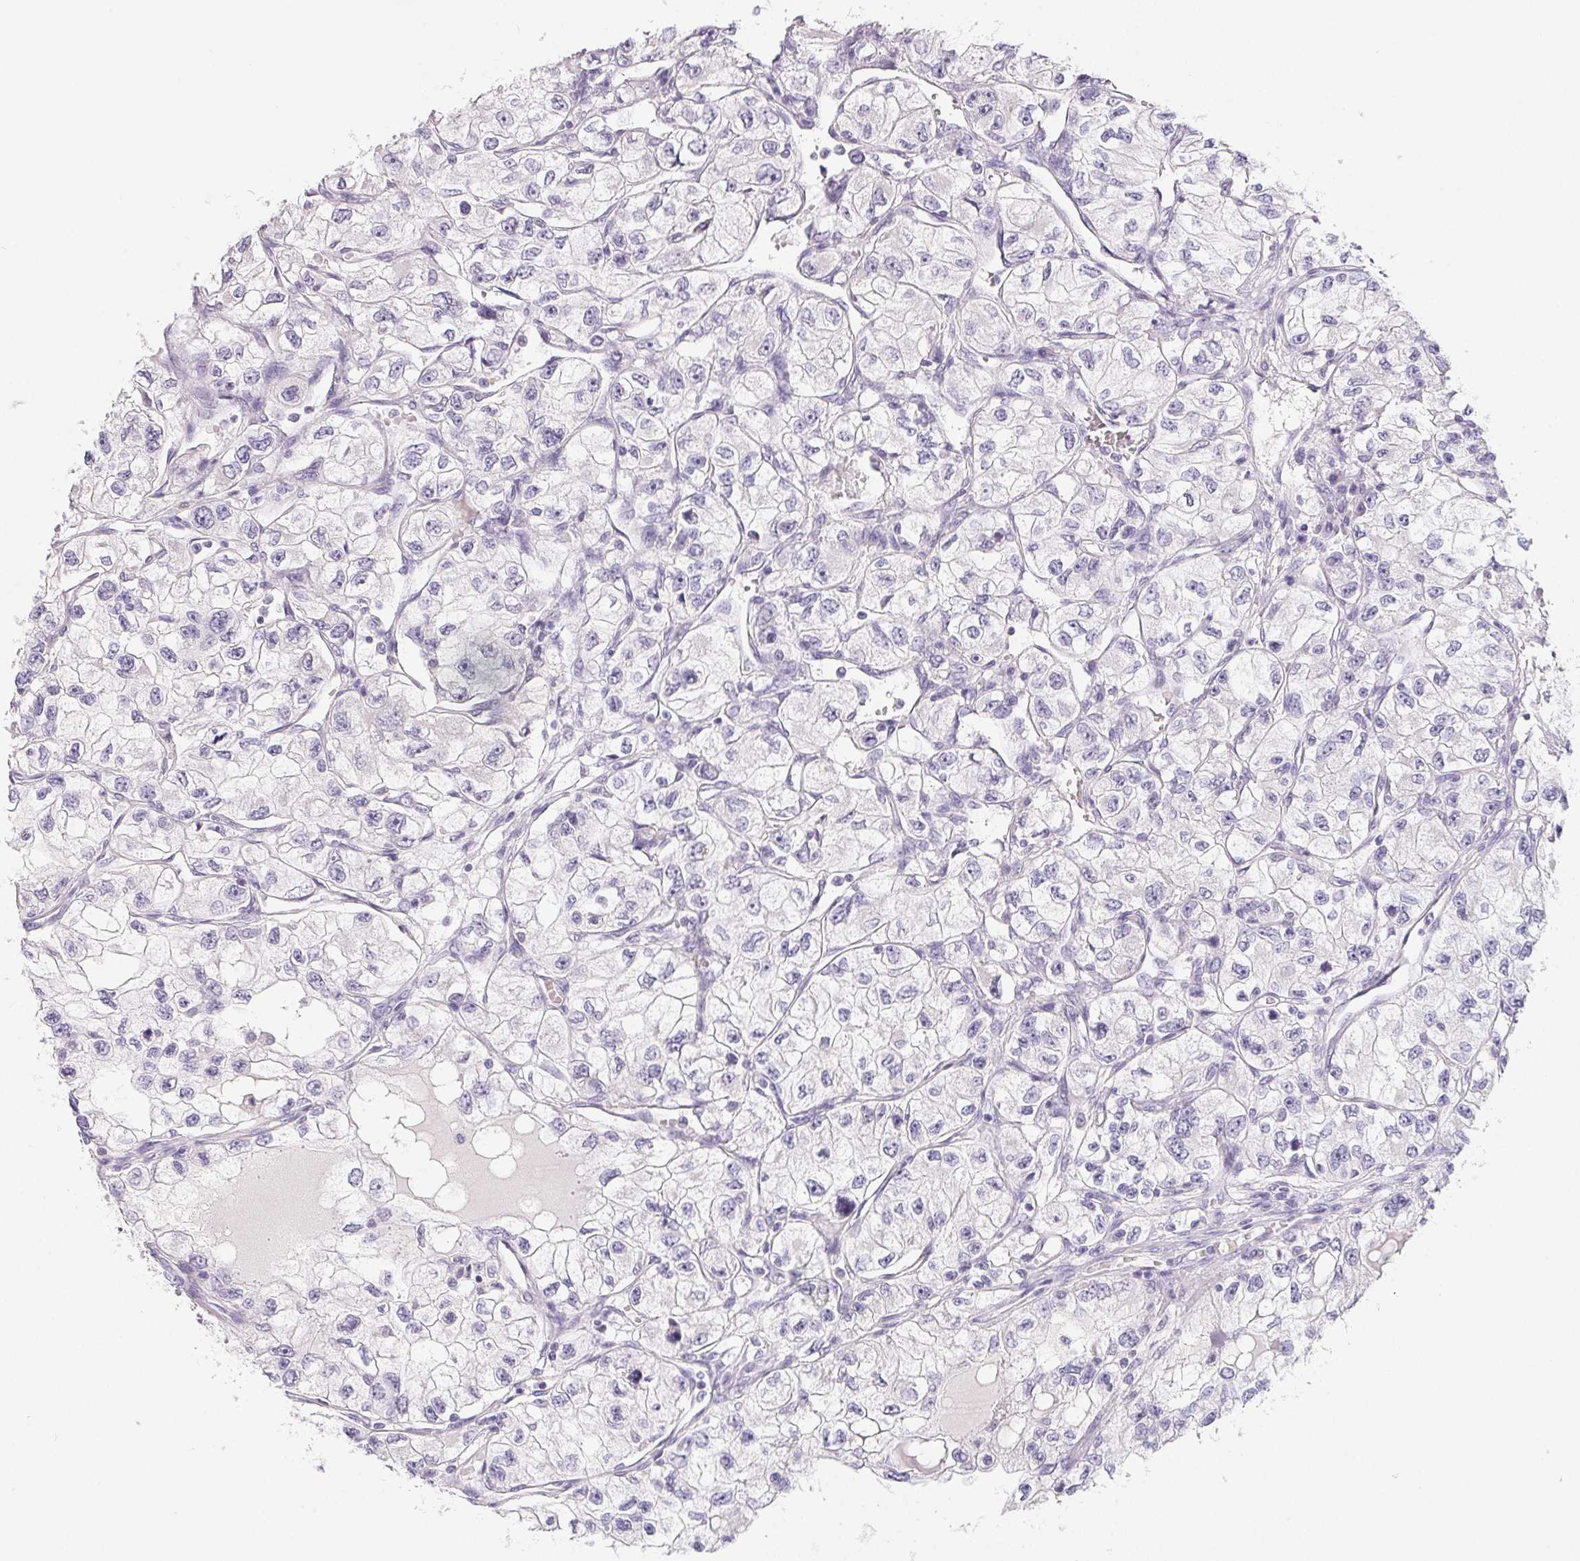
{"staining": {"intensity": "negative", "quantity": "none", "location": "none"}, "tissue": "renal cancer", "cell_type": "Tumor cells", "image_type": "cancer", "snomed": [{"axis": "morphology", "description": "Adenocarcinoma, NOS"}, {"axis": "topography", "description": "Kidney"}], "caption": "IHC histopathology image of neoplastic tissue: human renal adenocarcinoma stained with DAB displays no significant protein positivity in tumor cells.", "gene": "FDX1", "patient": {"sex": "female", "age": 59}}